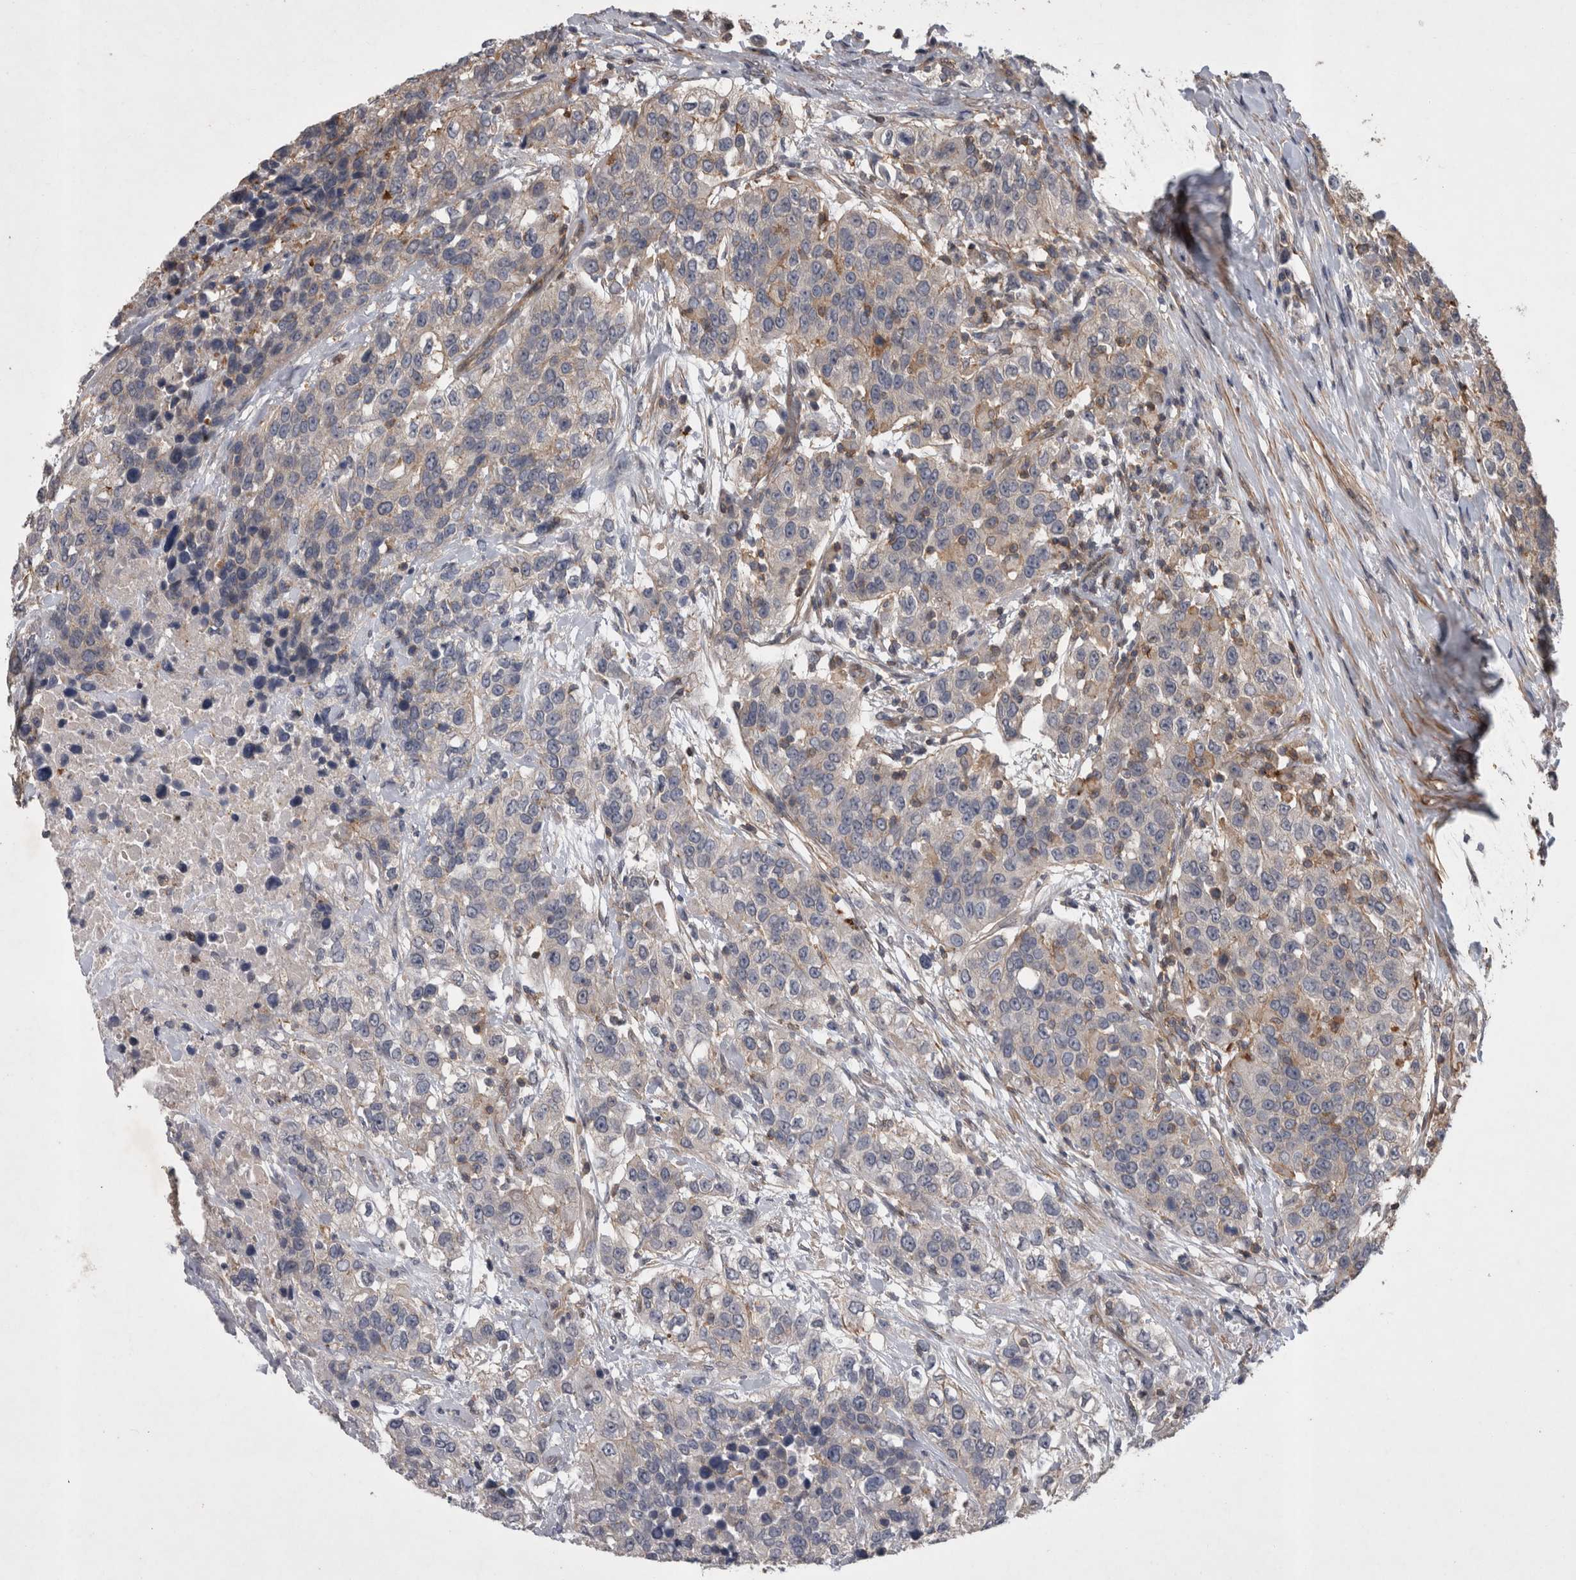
{"staining": {"intensity": "weak", "quantity": "<25%", "location": "cytoplasmic/membranous"}, "tissue": "urothelial cancer", "cell_type": "Tumor cells", "image_type": "cancer", "snomed": [{"axis": "morphology", "description": "Urothelial carcinoma, High grade"}, {"axis": "topography", "description": "Urinary bladder"}], "caption": "DAB immunohistochemical staining of human urothelial cancer exhibits no significant positivity in tumor cells.", "gene": "SPATA48", "patient": {"sex": "female", "age": 80}}